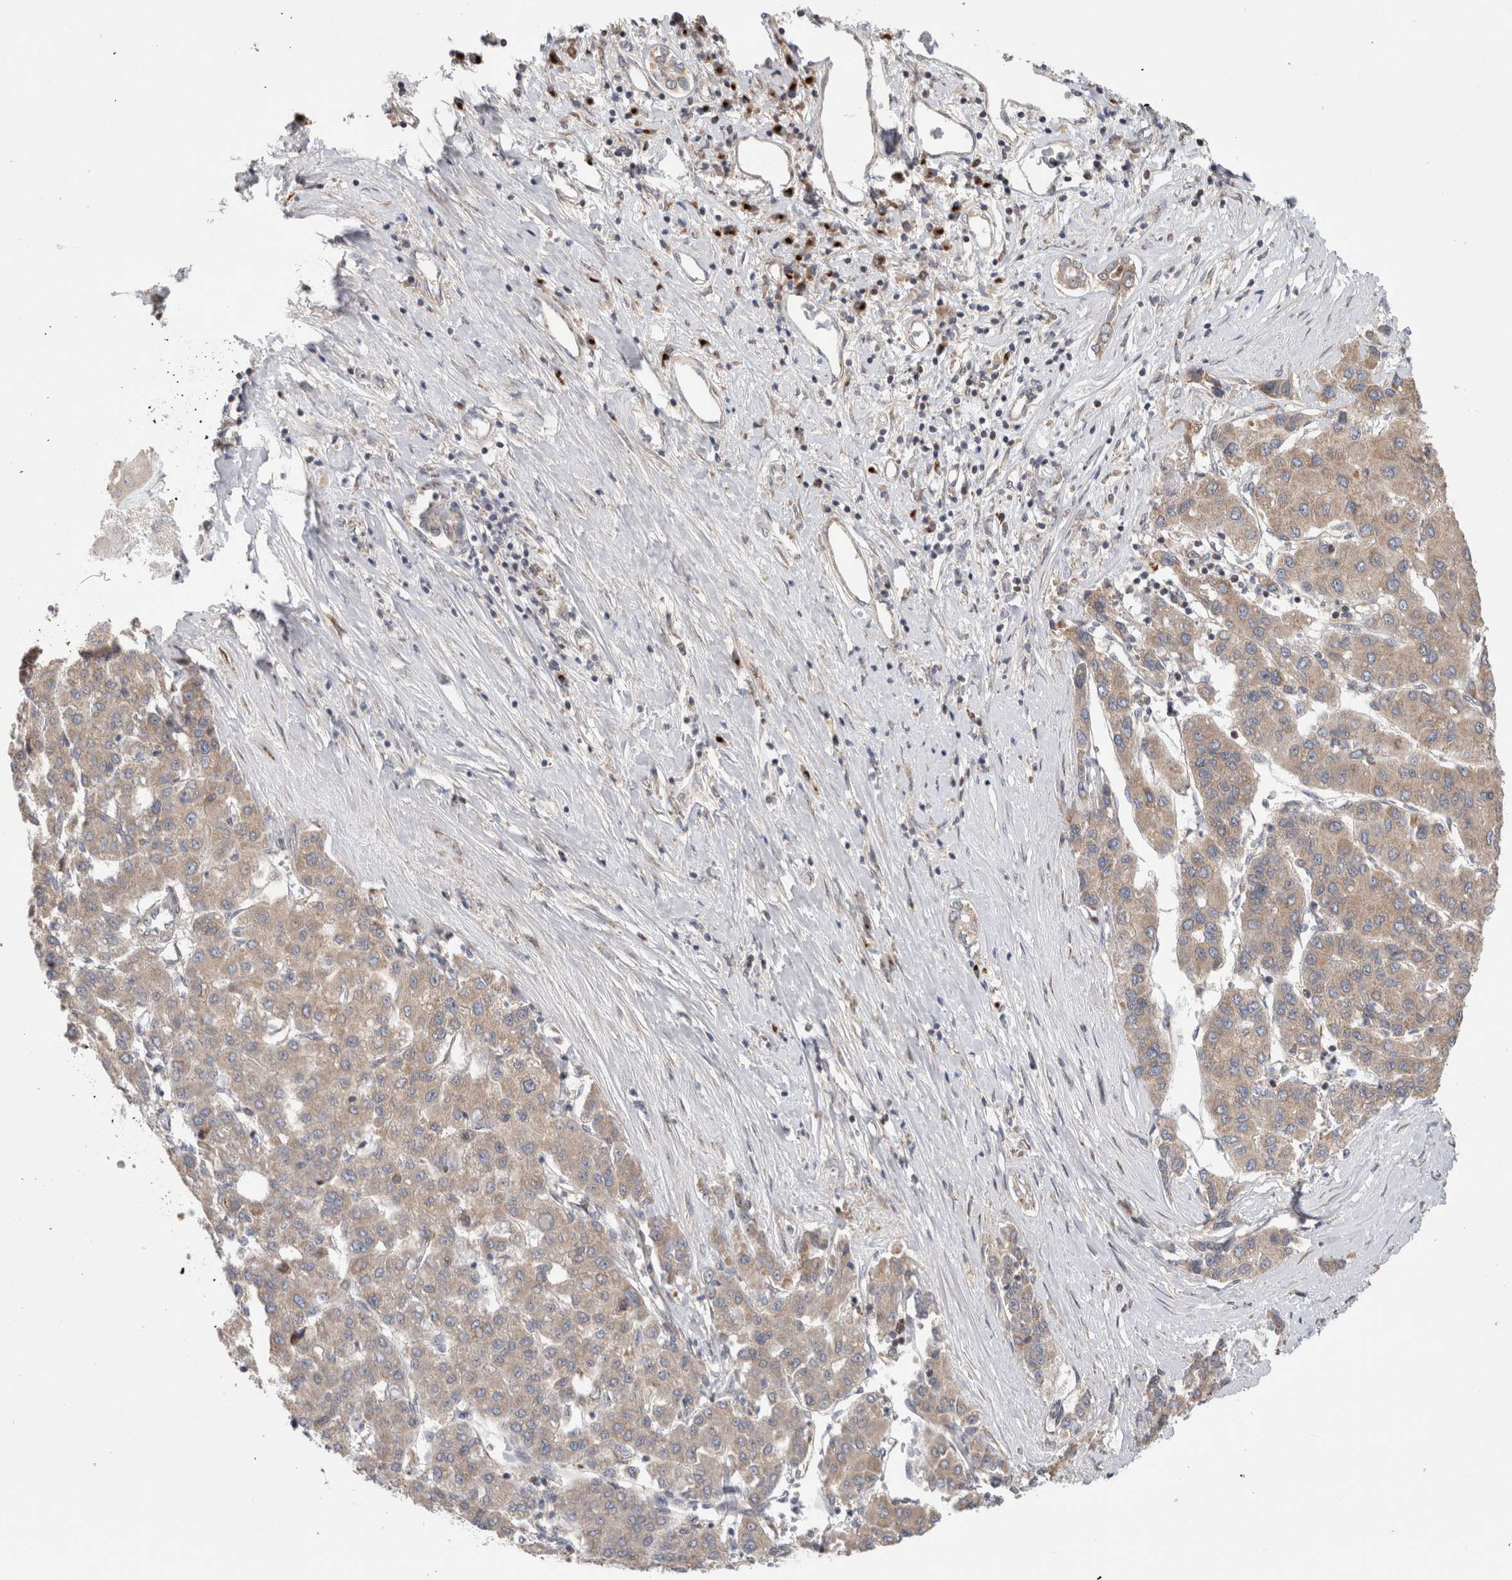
{"staining": {"intensity": "weak", "quantity": ">75%", "location": "cytoplasmic/membranous"}, "tissue": "liver cancer", "cell_type": "Tumor cells", "image_type": "cancer", "snomed": [{"axis": "morphology", "description": "Carcinoma, Hepatocellular, NOS"}, {"axis": "topography", "description": "Liver"}], "caption": "Liver hepatocellular carcinoma was stained to show a protein in brown. There is low levels of weak cytoplasmic/membranous expression in approximately >75% of tumor cells. The protein is stained brown, and the nuclei are stained in blue (DAB IHC with brightfield microscopy, high magnification).", "gene": "TRIM5", "patient": {"sex": "male", "age": 65}}